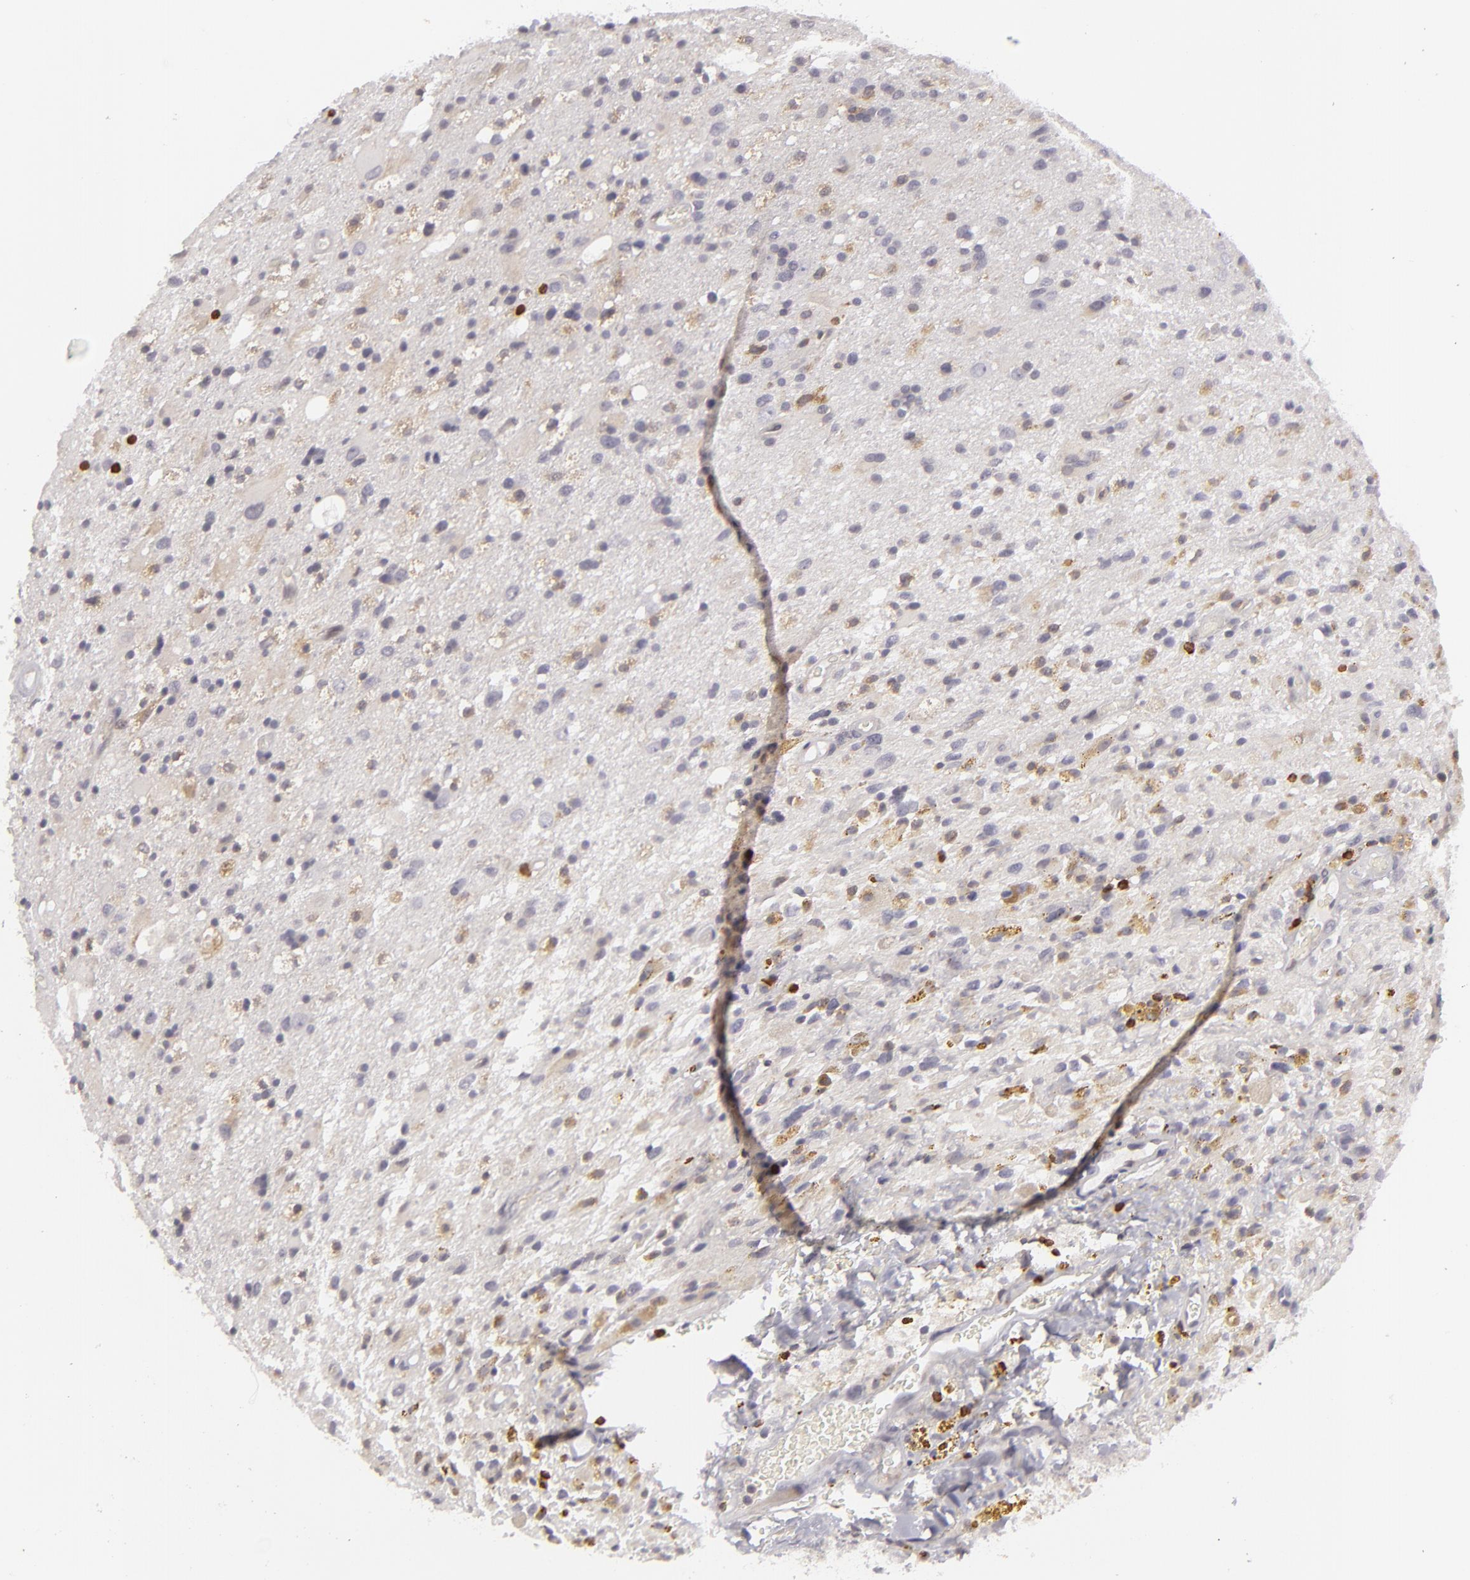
{"staining": {"intensity": "moderate", "quantity": "<25%", "location": "cytoplasmic/membranous"}, "tissue": "glioma", "cell_type": "Tumor cells", "image_type": "cancer", "snomed": [{"axis": "morphology", "description": "Glioma, malignant, High grade"}, {"axis": "topography", "description": "Brain"}], "caption": "Protein expression analysis of high-grade glioma (malignant) displays moderate cytoplasmic/membranous positivity in about <25% of tumor cells. The protein of interest is stained brown, and the nuclei are stained in blue (DAB IHC with brightfield microscopy, high magnification).", "gene": "APOBEC3G", "patient": {"sex": "male", "age": 48}}